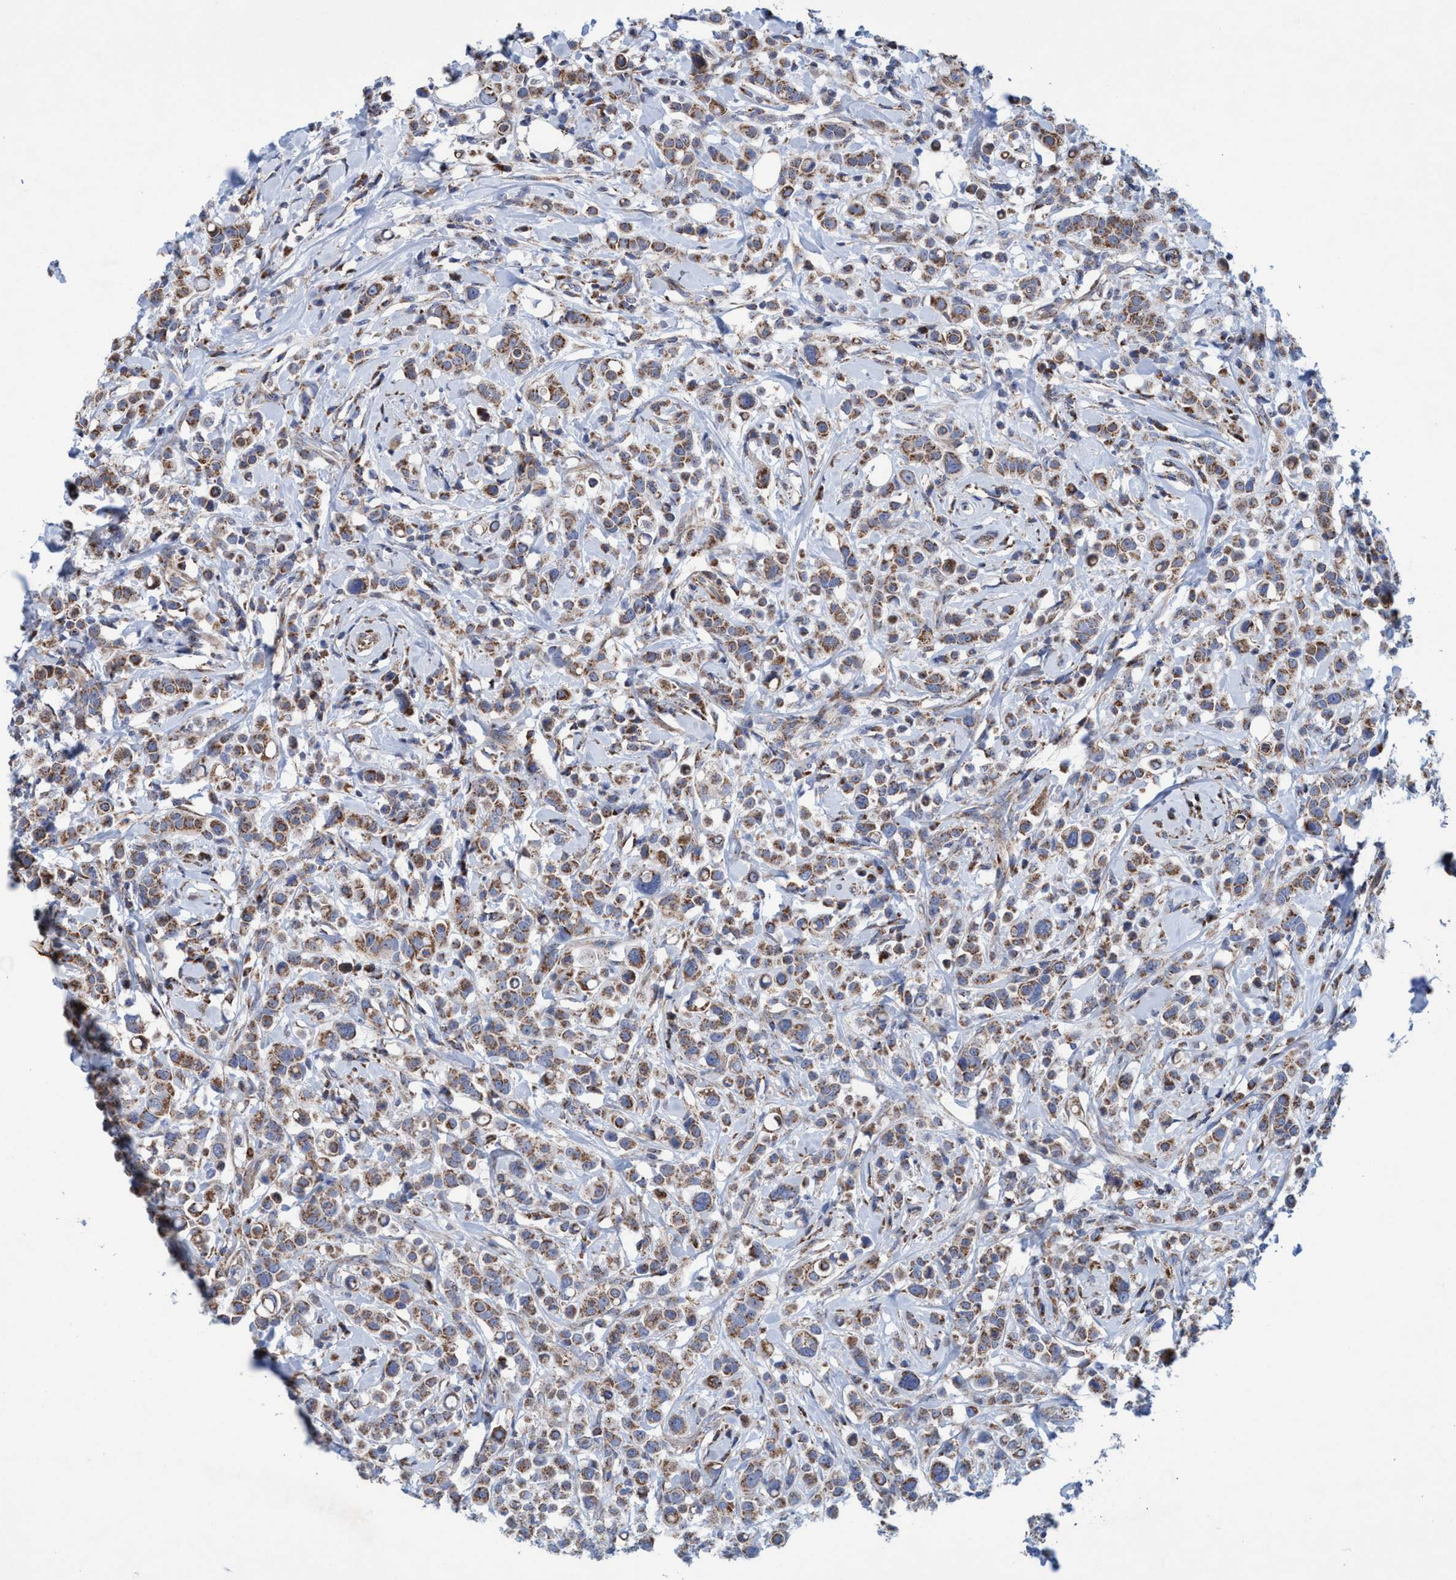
{"staining": {"intensity": "moderate", "quantity": ">75%", "location": "cytoplasmic/membranous"}, "tissue": "breast cancer", "cell_type": "Tumor cells", "image_type": "cancer", "snomed": [{"axis": "morphology", "description": "Duct carcinoma"}, {"axis": "topography", "description": "Breast"}], "caption": "Immunohistochemical staining of human breast infiltrating ductal carcinoma exhibits medium levels of moderate cytoplasmic/membranous protein expression in about >75% of tumor cells.", "gene": "POLR1F", "patient": {"sex": "female", "age": 27}}